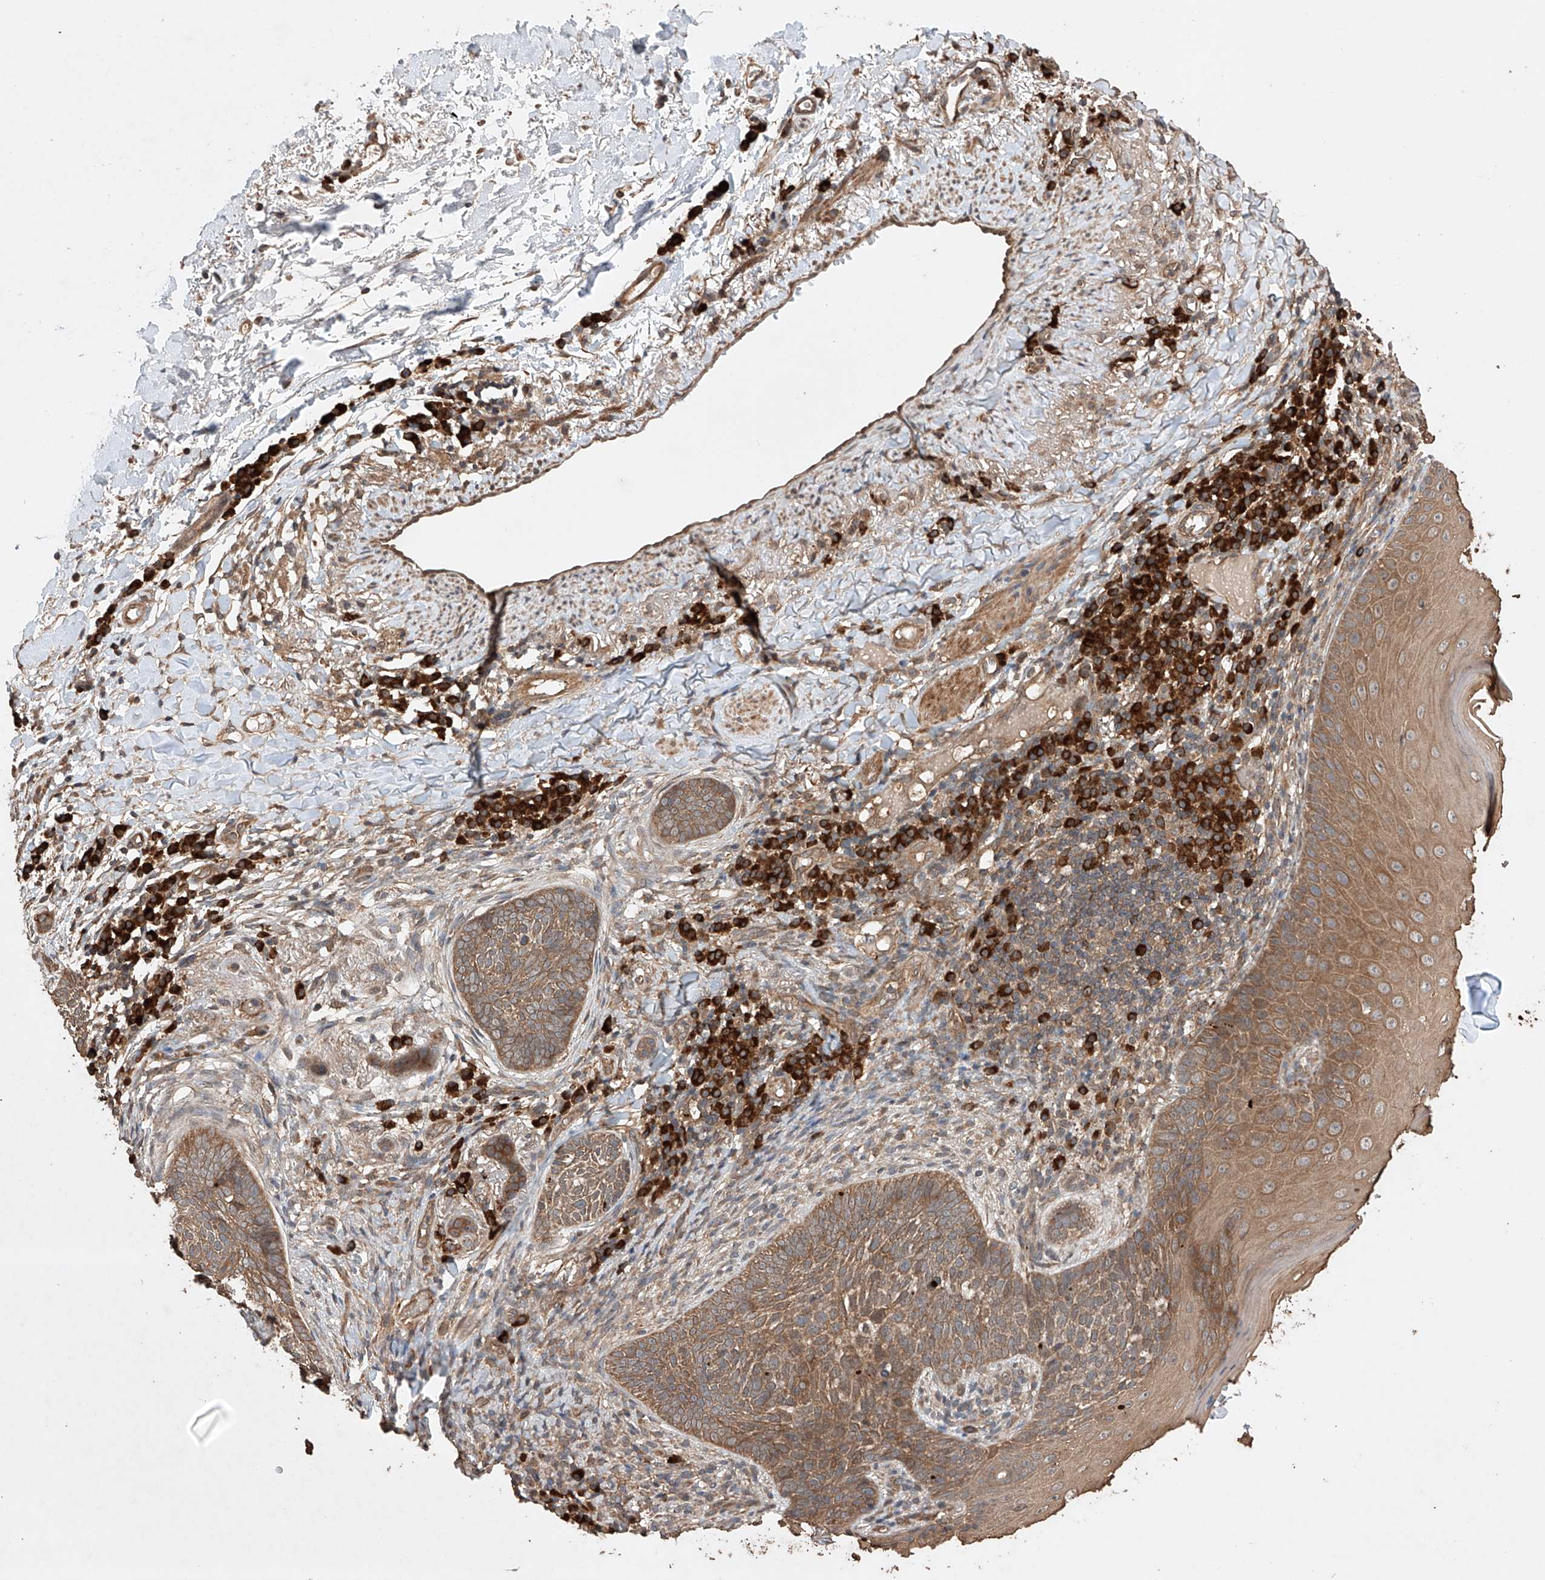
{"staining": {"intensity": "moderate", "quantity": ">75%", "location": "cytoplasmic/membranous"}, "tissue": "skin cancer", "cell_type": "Tumor cells", "image_type": "cancer", "snomed": [{"axis": "morphology", "description": "Basal cell carcinoma"}, {"axis": "topography", "description": "Skin"}], "caption": "DAB (3,3'-diaminobenzidine) immunohistochemical staining of skin cancer (basal cell carcinoma) exhibits moderate cytoplasmic/membranous protein positivity in about >75% of tumor cells.", "gene": "LURAP1", "patient": {"sex": "male", "age": 85}}